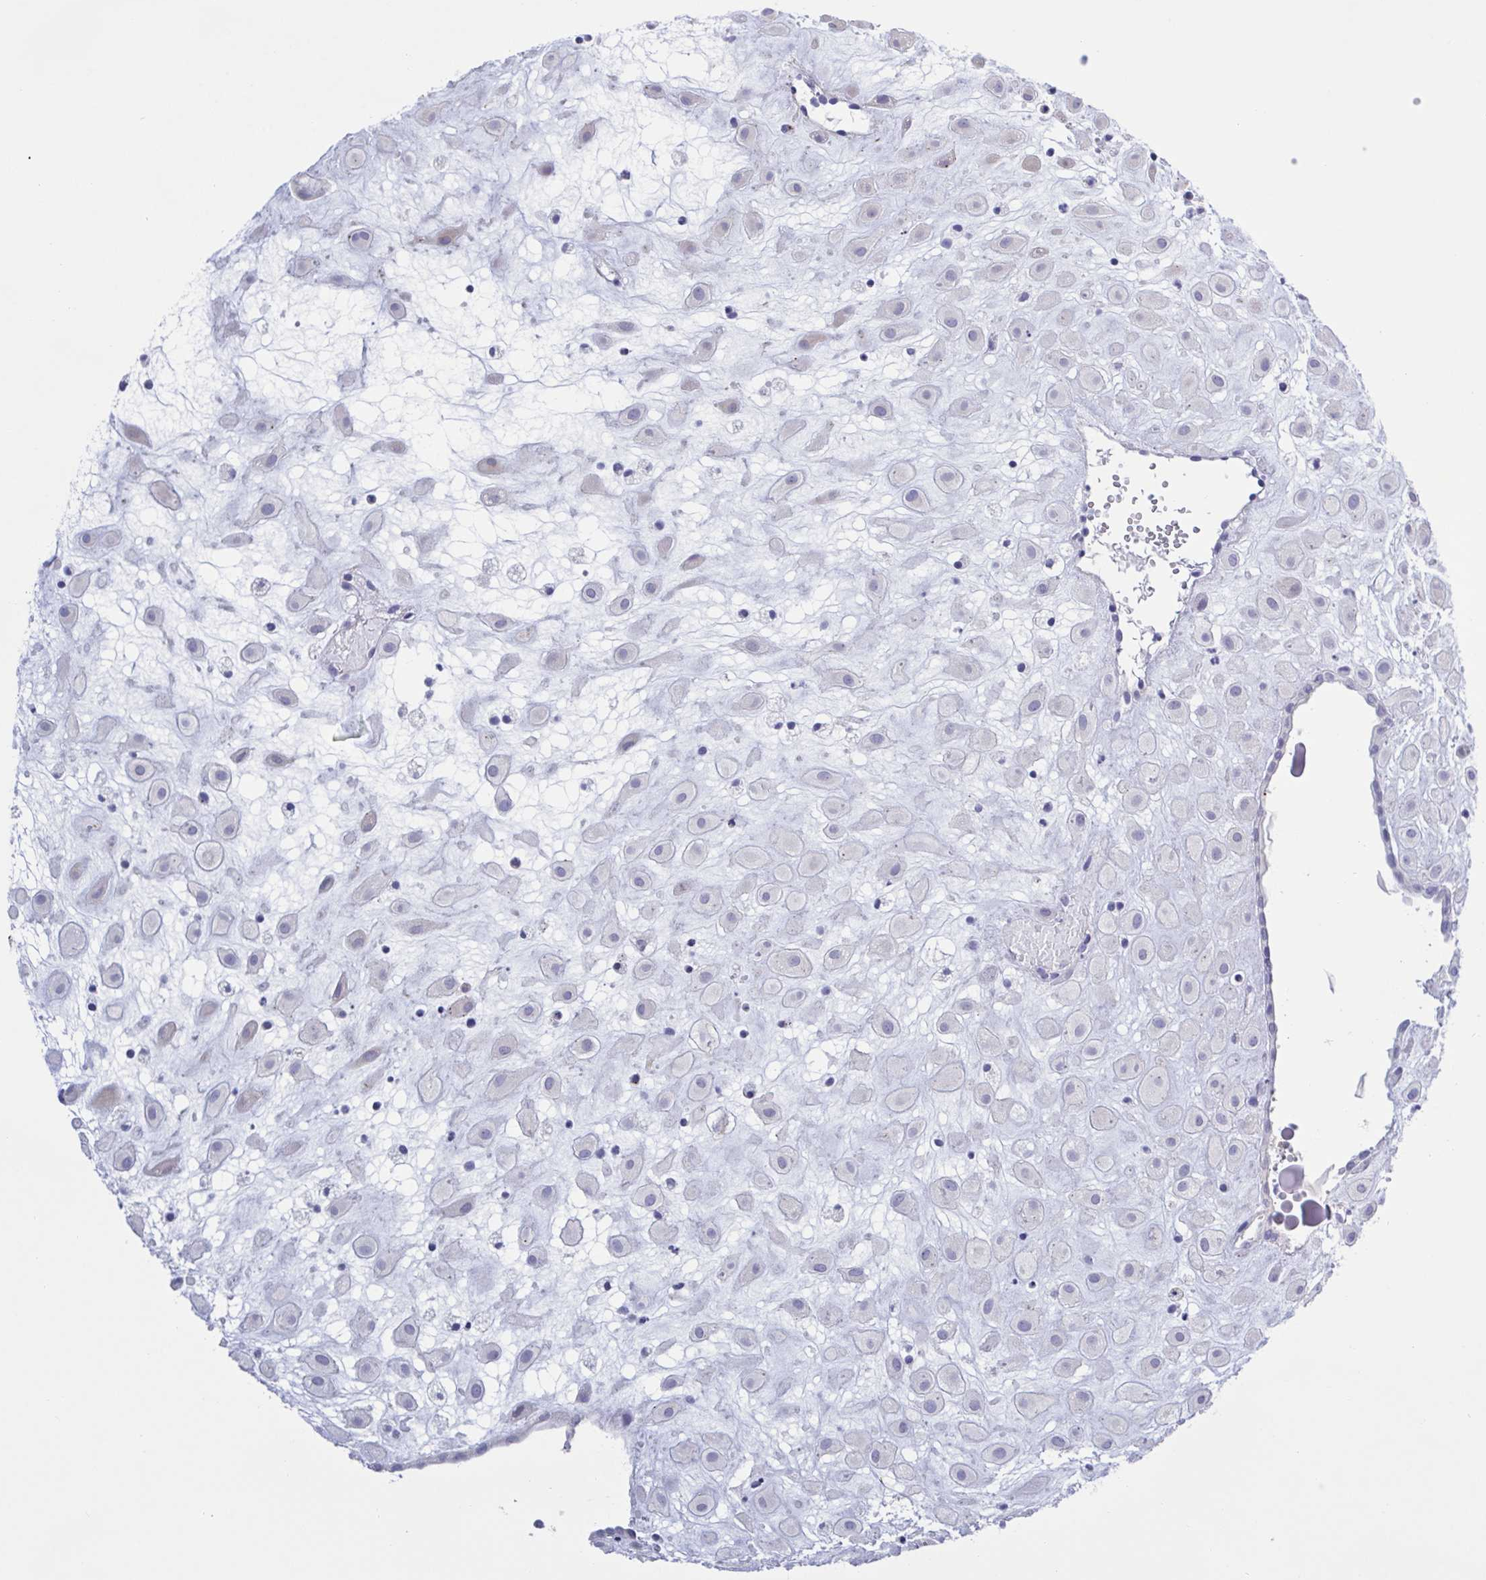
{"staining": {"intensity": "negative", "quantity": "none", "location": "none"}, "tissue": "placenta", "cell_type": "Decidual cells", "image_type": "normal", "snomed": [{"axis": "morphology", "description": "Normal tissue, NOS"}, {"axis": "topography", "description": "Placenta"}], "caption": "Immunohistochemistry (IHC) of unremarkable placenta shows no staining in decidual cells. The staining was performed using DAB to visualize the protein expression in brown, while the nuclei were stained in blue with hematoxylin (Magnification: 20x).", "gene": "CHMP5", "patient": {"sex": "female", "age": 24}}